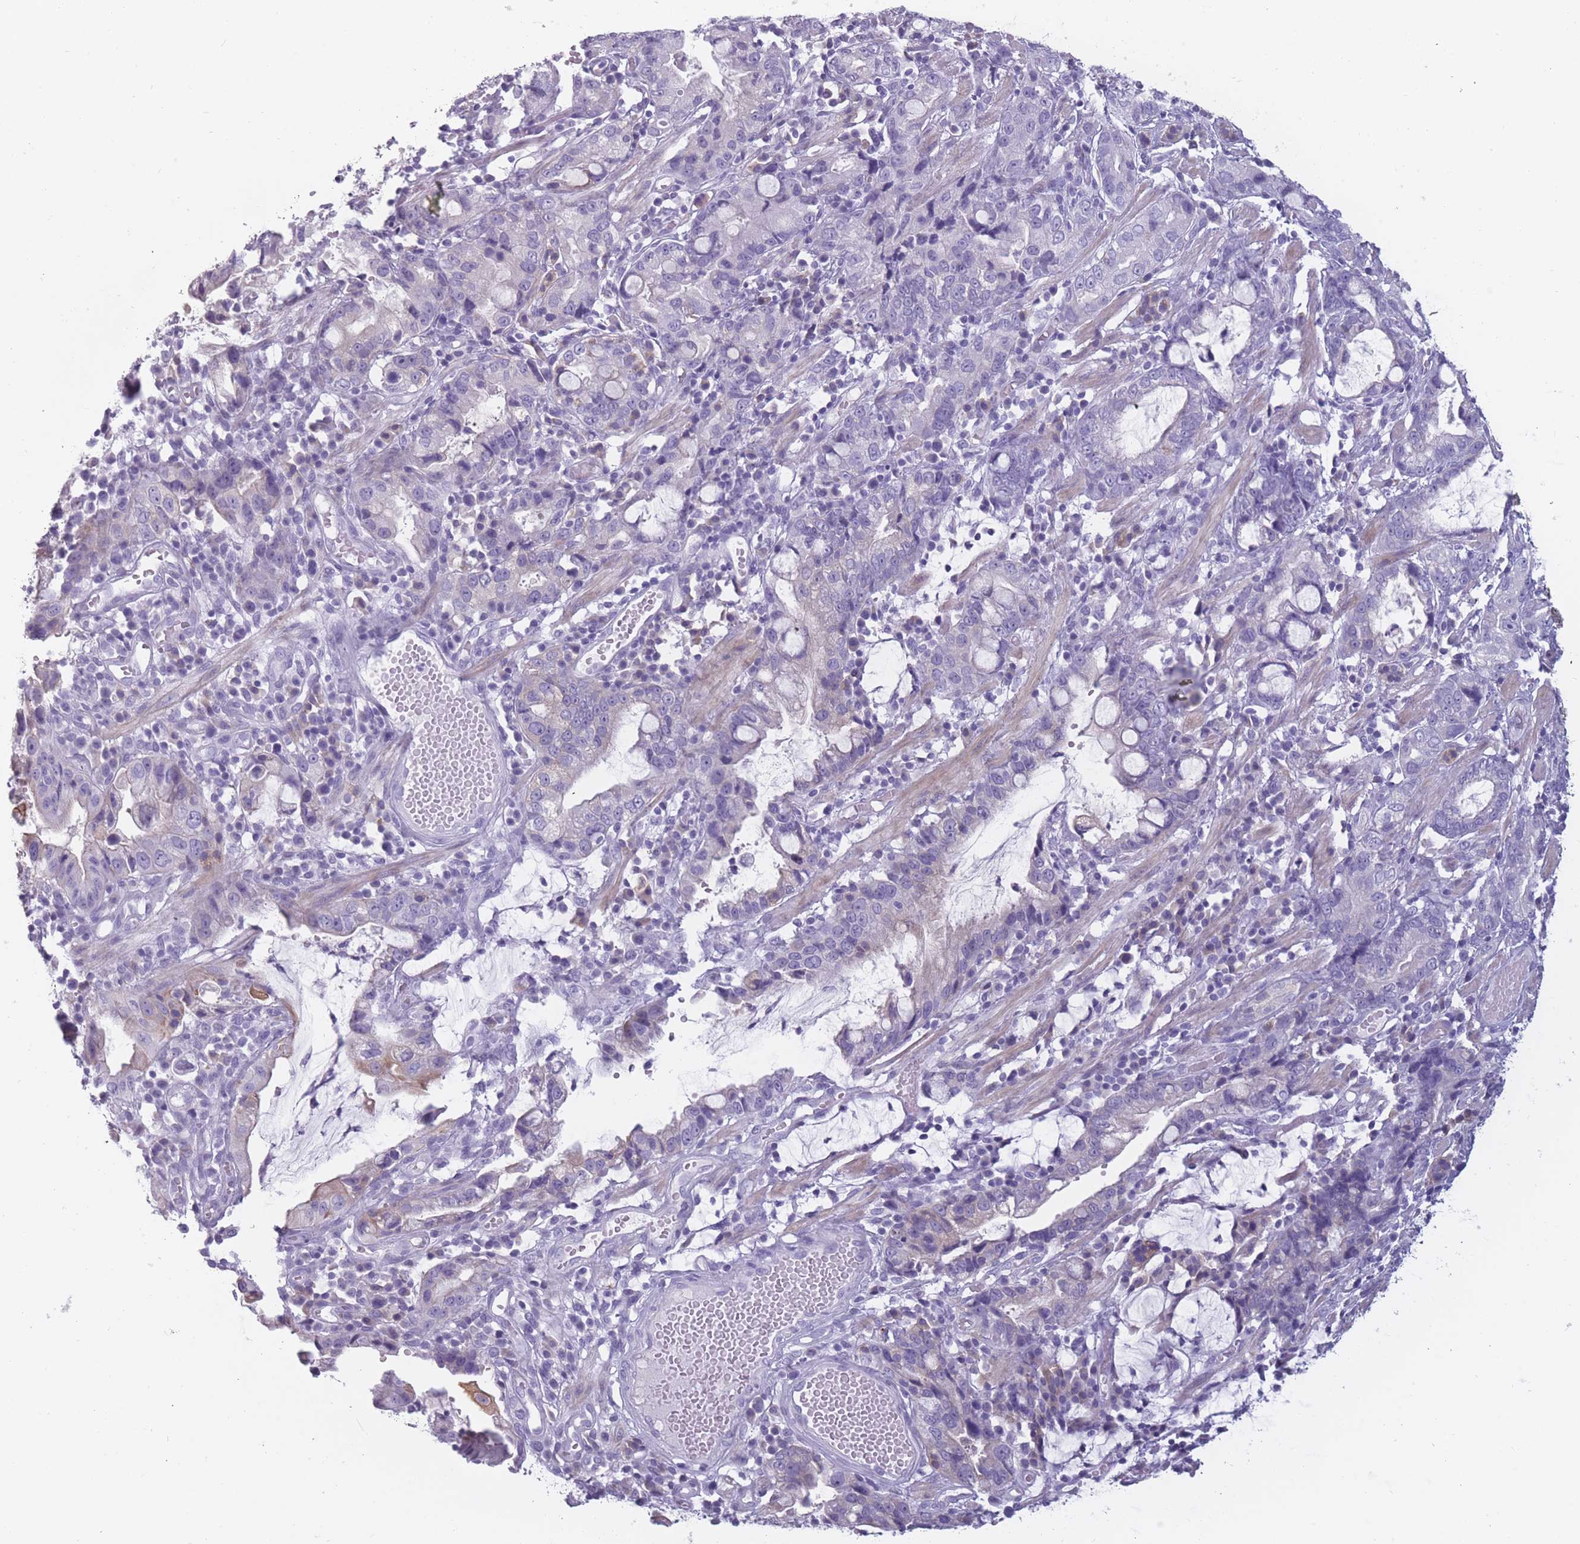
{"staining": {"intensity": "negative", "quantity": "none", "location": "none"}, "tissue": "stomach cancer", "cell_type": "Tumor cells", "image_type": "cancer", "snomed": [{"axis": "morphology", "description": "Adenocarcinoma, NOS"}, {"axis": "topography", "description": "Stomach"}], "caption": "A histopathology image of human stomach adenocarcinoma is negative for staining in tumor cells. Nuclei are stained in blue.", "gene": "PPFIA3", "patient": {"sex": "male", "age": 55}}